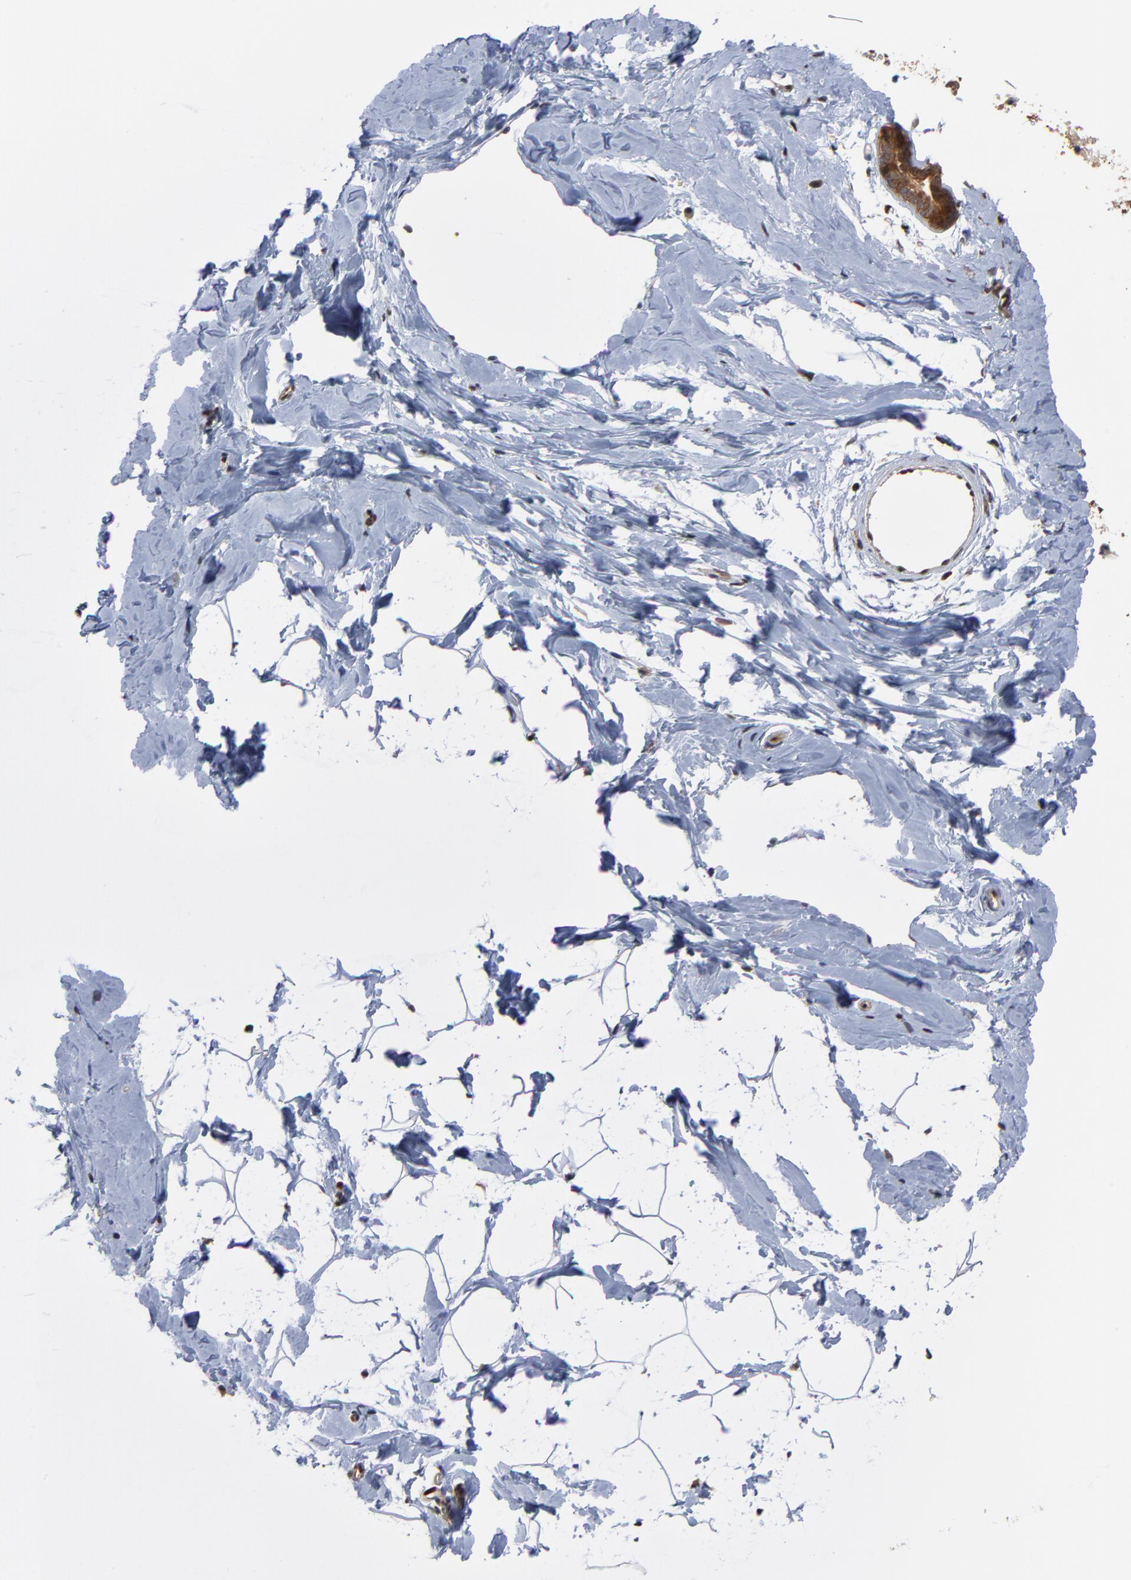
{"staining": {"intensity": "negative", "quantity": "none", "location": "none"}, "tissue": "breast", "cell_type": "Adipocytes", "image_type": "normal", "snomed": [{"axis": "morphology", "description": "Normal tissue, NOS"}, {"axis": "topography", "description": "Breast"}], "caption": "An immunohistochemistry (IHC) histopathology image of unremarkable breast is shown. There is no staining in adipocytes of breast.", "gene": "CCT2", "patient": {"sex": "female", "age": 23}}